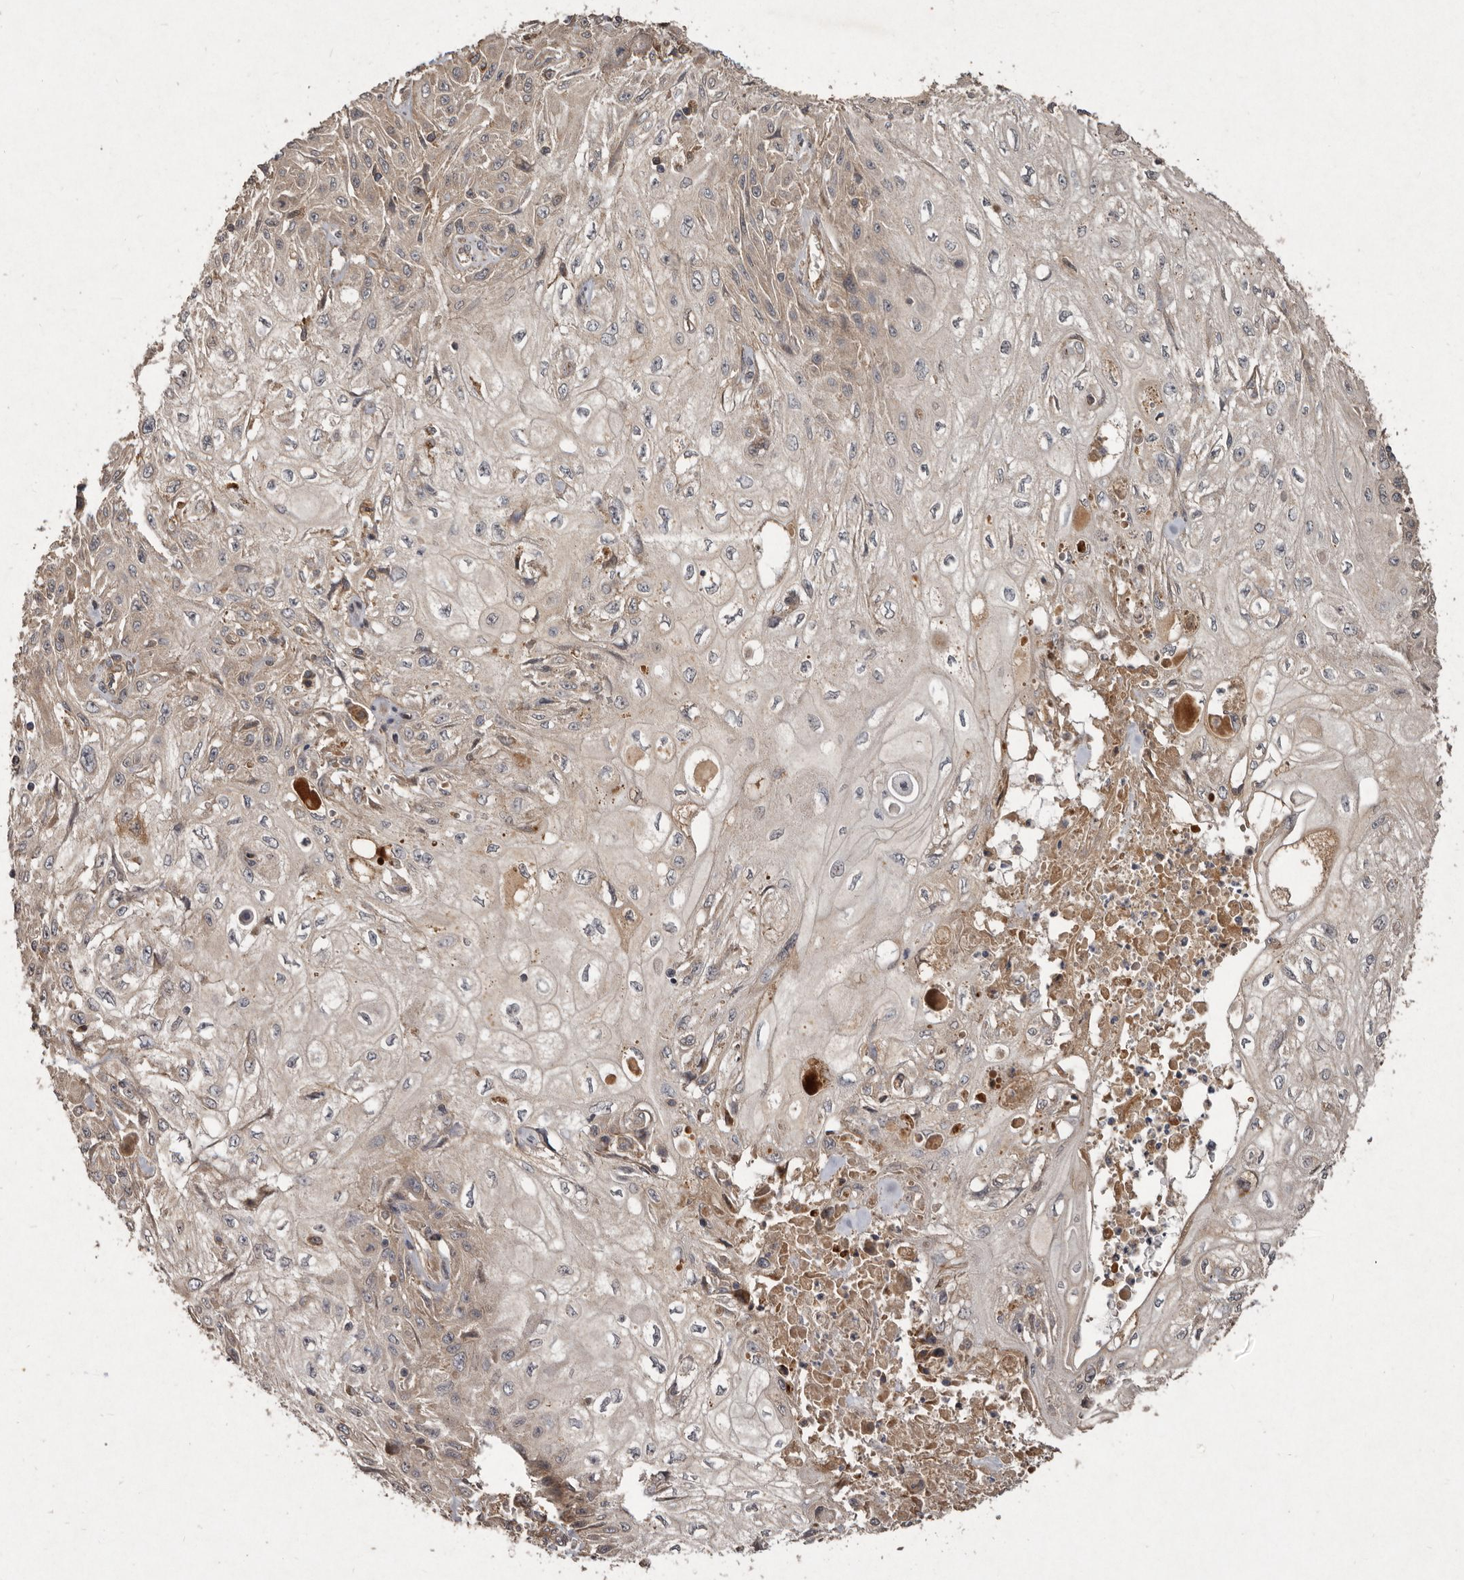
{"staining": {"intensity": "weak", "quantity": "<25%", "location": "cytoplasmic/membranous"}, "tissue": "skin cancer", "cell_type": "Tumor cells", "image_type": "cancer", "snomed": [{"axis": "morphology", "description": "Squamous cell carcinoma, NOS"}, {"axis": "morphology", "description": "Squamous cell carcinoma, metastatic, NOS"}, {"axis": "topography", "description": "Skin"}, {"axis": "topography", "description": "Lymph node"}], "caption": "DAB immunohistochemical staining of squamous cell carcinoma (skin) demonstrates no significant positivity in tumor cells. The staining was performed using DAB to visualize the protein expression in brown, while the nuclei were stained in blue with hematoxylin (Magnification: 20x).", "gene": "SEMA3A", "patient": {"sex": "male", "age": 75}}